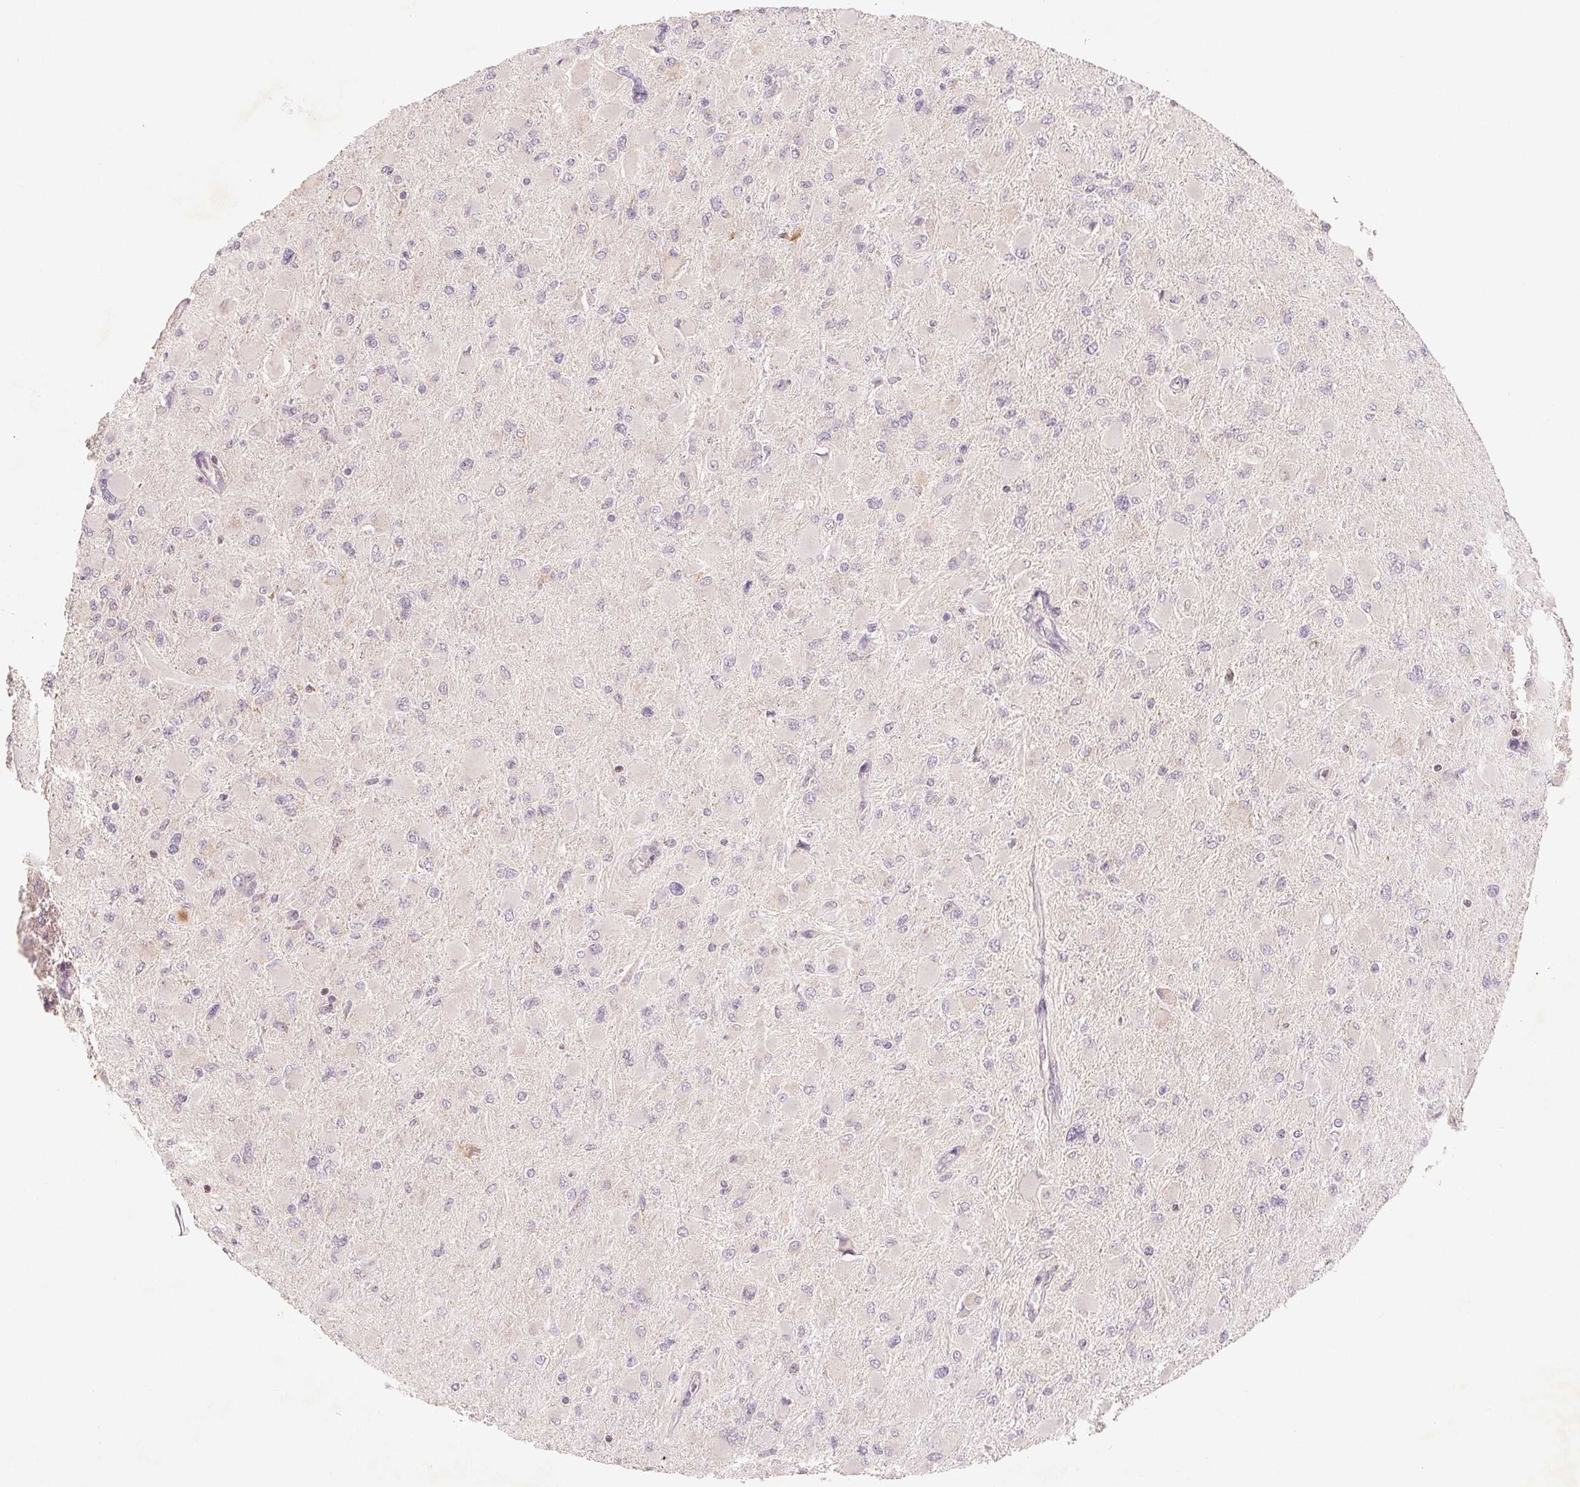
{"staining": {"intensity": "negative", "quantity": "none", "location": "none"}, "tissue": "glioma", "cell_type": "Tumor cells", "image_type": "cancer", "snomed": [{"axis": "morphology", "description": "Glioma, malignant, High grade"}, {"axis": "topography", "description": "Cerebral cortex"}], "caption": "The photomicrograph exhibits no significant expression in tumor cells of malignant high-grade glioma.", "gene": "GHITM", "patient": {"sex": "female", "age": 36}}